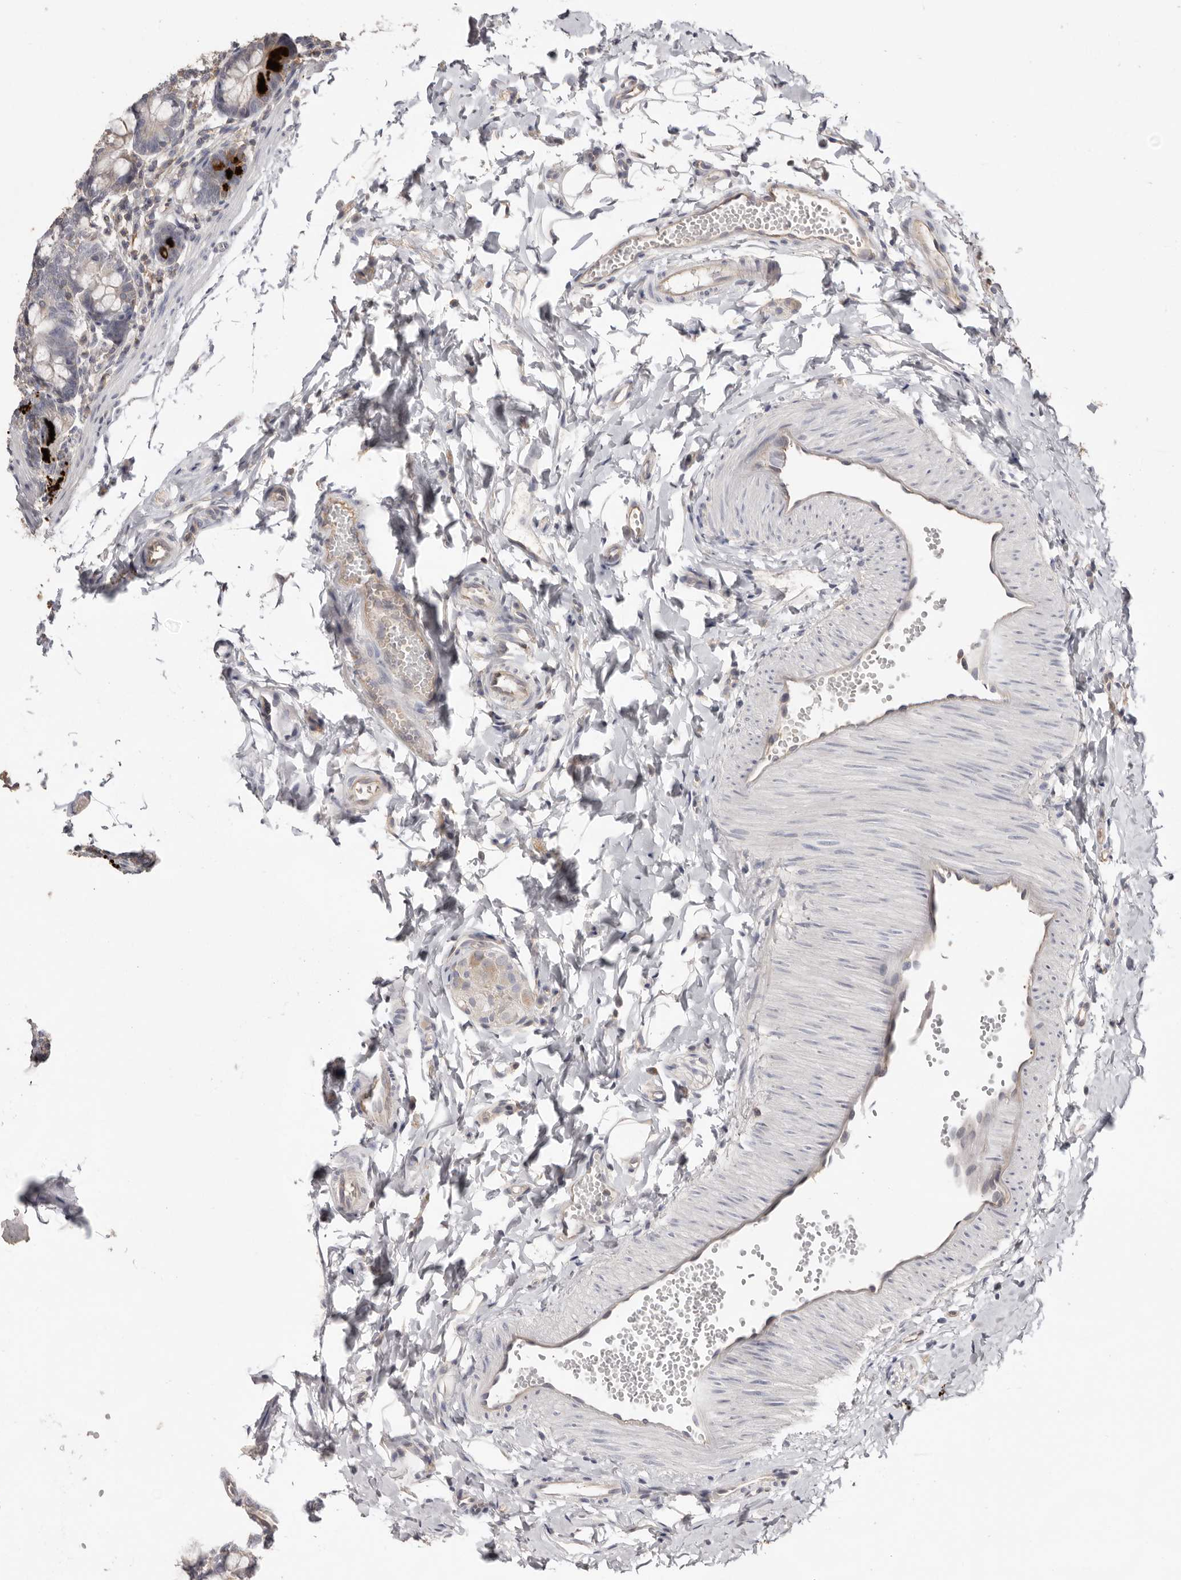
{"staining": {"intensity": "strong", "quantity": "<25%", "location": "cytoplasmic/membranous"}, "tissue": "small intestine", "cell_type": "Glandular cells", "image_type": "normal", "snomed": [{"axis": "morphology", "description": "Normal tissue, NOS"}, {"axis": "topography", "description": "Small intestine"}], "caption": "Immunohistochemistry (IHC) (DAB (3,3'-diaminobenzidine)) staining of unremarkable human small intestine shows strong cytoplasmic/membranous protein positivity in approximately <25% of glandular cells. (IHC, brightfield microscopy, high magnification).", "gene": "MMACHC", "patient": {"sex": "male", "age": 7}}